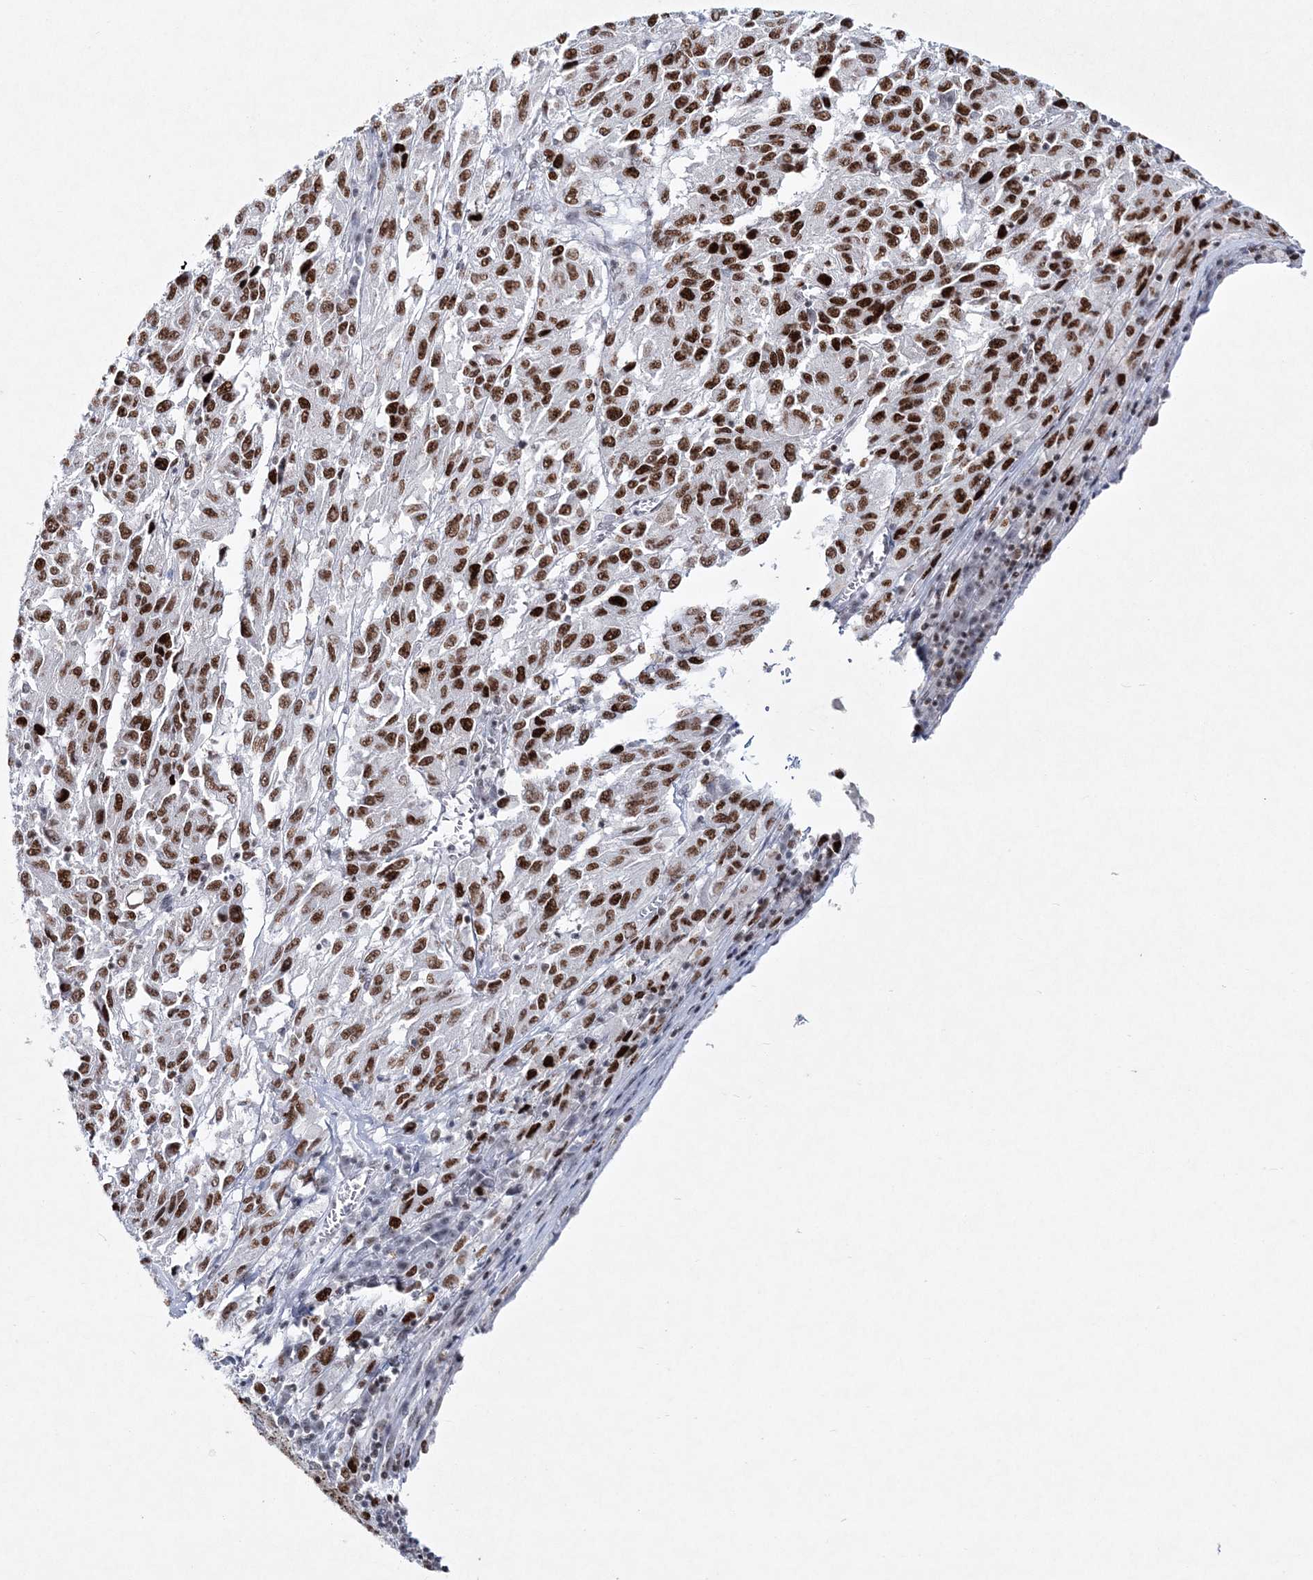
{"staining": {"intensity": "strong", "quantity": ">75%", "location": "nuclear"}, "tissue": "melanoma", "cell_type": "Tumor cells", "image_type": "cancer", "snomed": [{"axis": "morphology", "description": "Malignant melanoma, Metastatic site"}, {"axis": "topography", "description": "Lung"}], "caption": "Malignant melanoma (metastatic site) tissue demonstrates strong nuclear expression in about >75% of tumor cells", "gene": "LRRFIP2", "patient": {"sex": "male", "age": 64}}